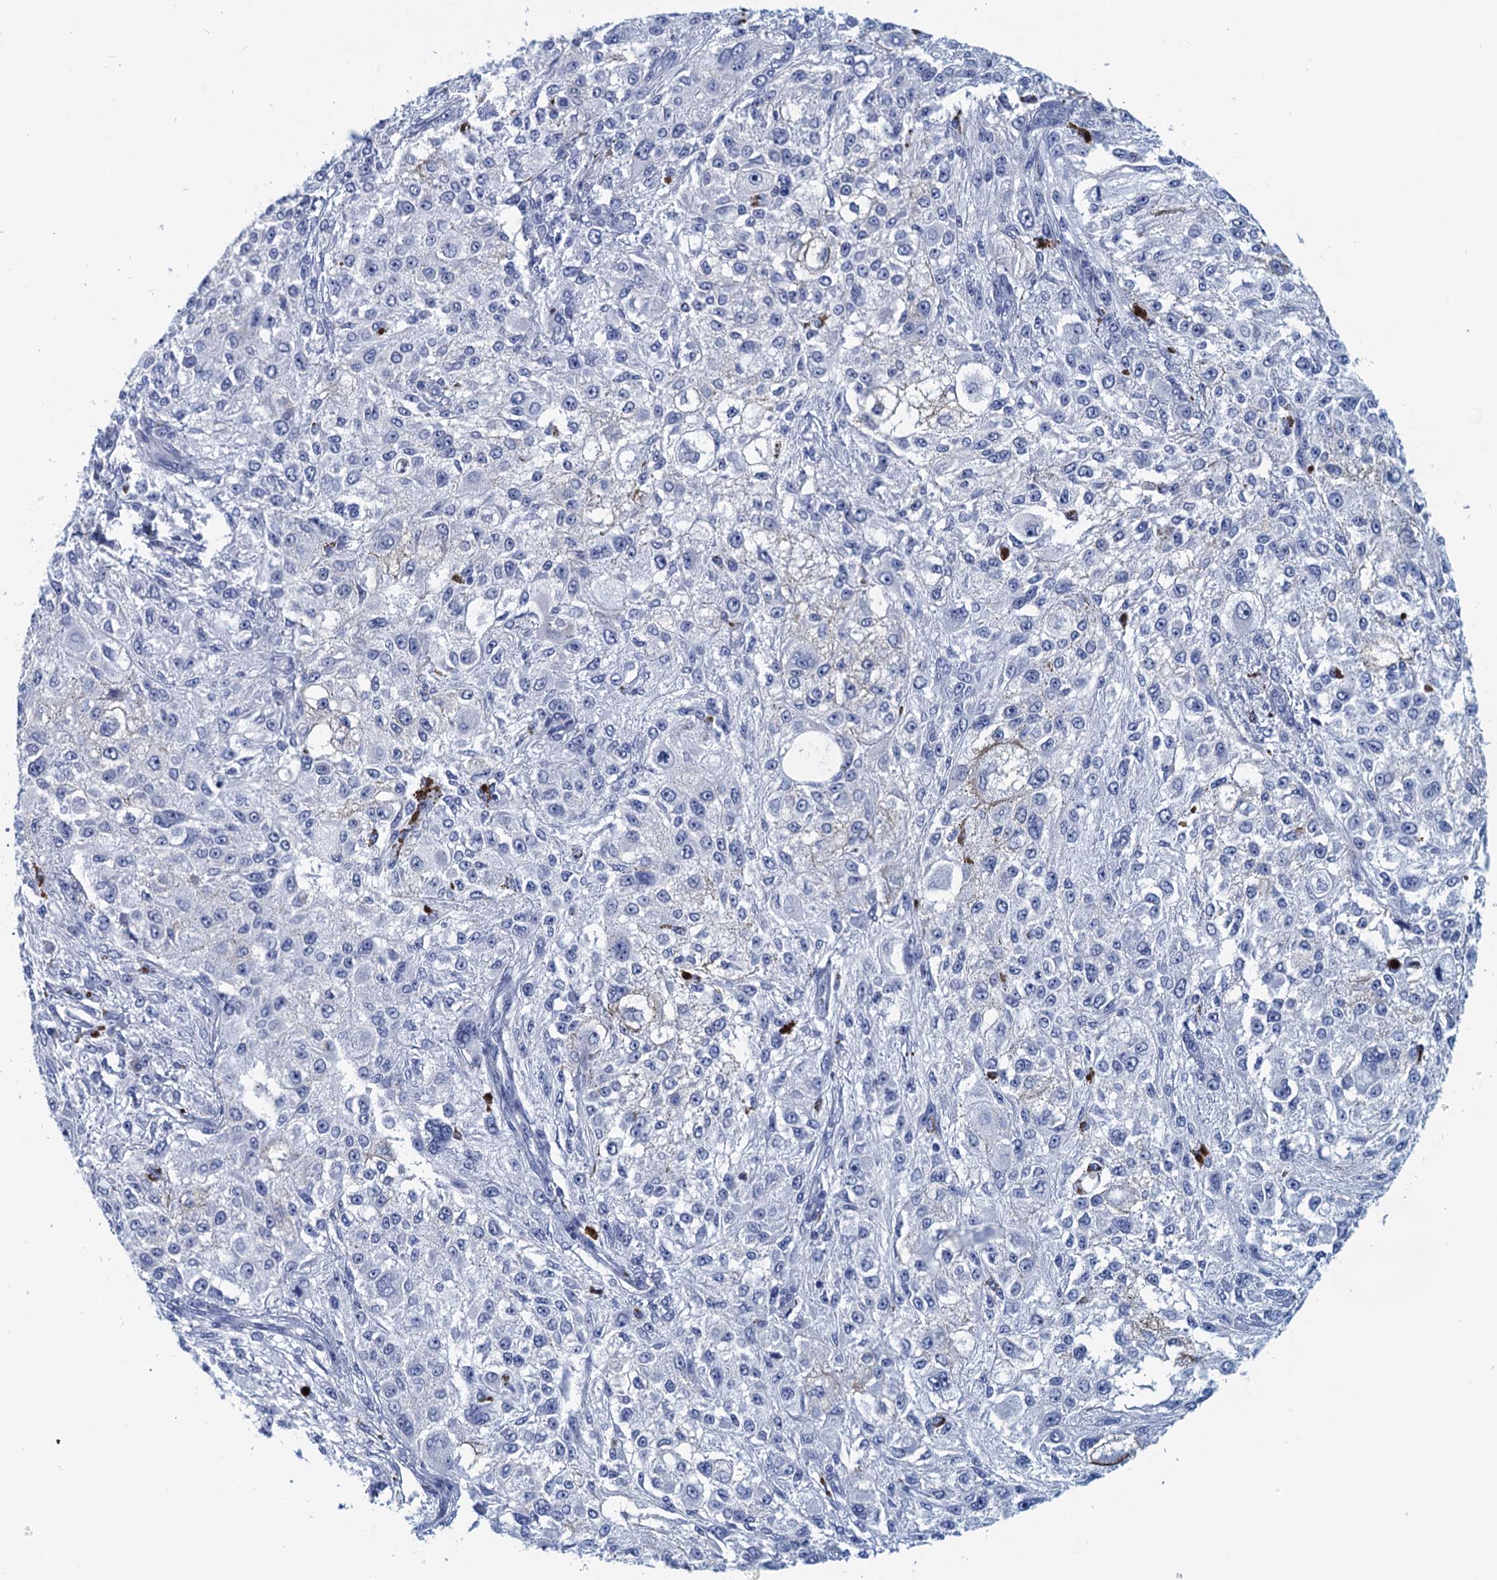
{"staining": {"intensity": "negative", "quantity": "none", "location": "none"}, "tissue": "melanoma", "cell_type": "Tumor cells", "image_type": "cancer", "snomed": [{"axis": "morphology", "description": "Necrosis, NOS"}, {"axis": "morphology", "description": "Malignant melanoma, NOS"}, {"axis": "topography", "description": "Skin"}], "caption": "Melanoma stained for a protein using IHC exhibits no positivity tumor cells.", "gene": "CYP51A1", "patient": {"sex": "female", "age": 87}}